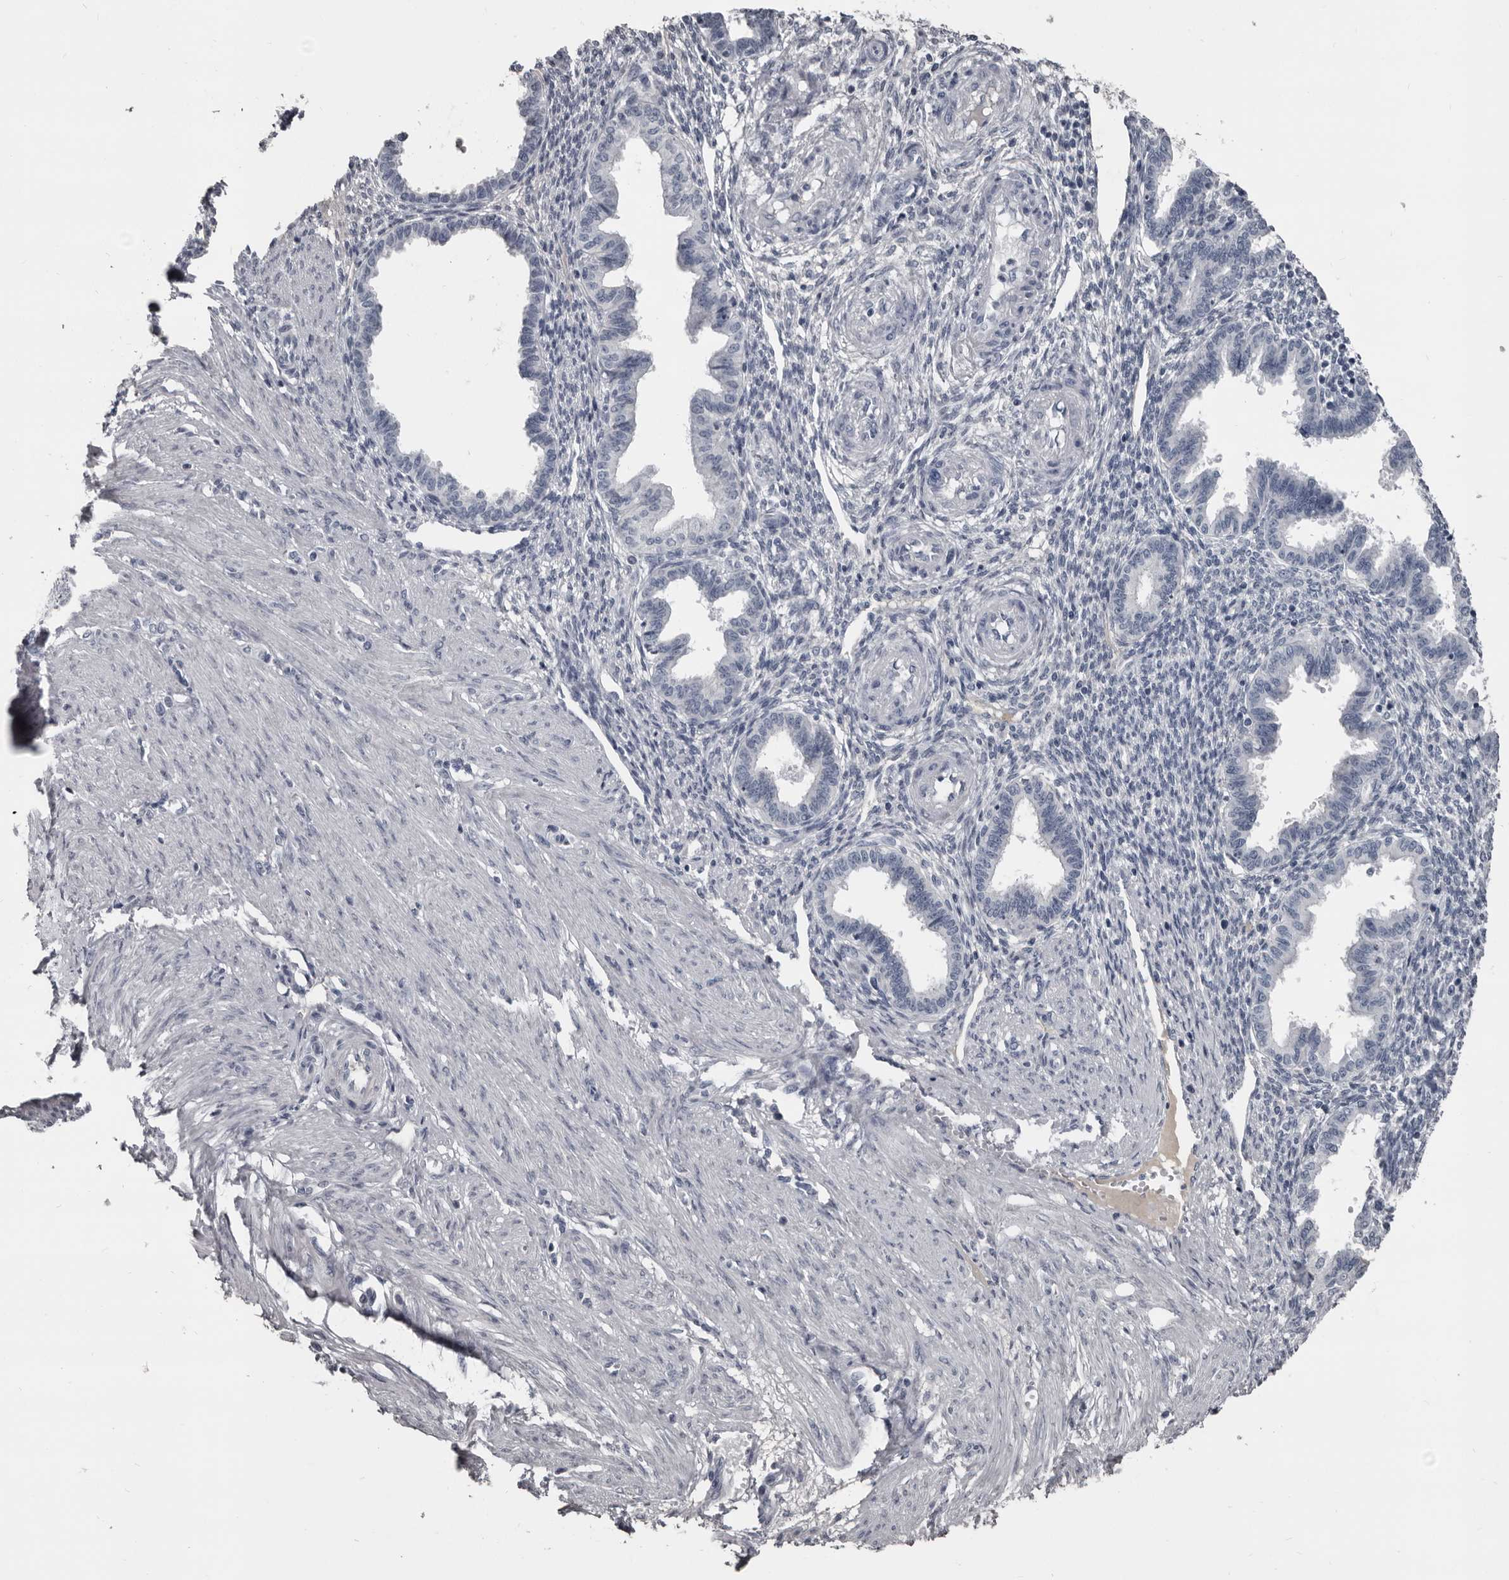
{"staining": {"intensity": "negative", "quantity": "none", "location": "none"}, "tissue": "endometrium", "cell_type": "Cells in endometrial stroma", "image_type": "normal", "snomed": [{"axis": "morphology", "description": "Normal tissue, NOS"}, {"axis": "topography", "description": "Endometrium"}], "caption": "IHC of normal human endometrium shows no positivity in cells in endometrial stroma. (DAB immunohistochemistry visualized using brightfield microscopy, high magnification).", "gene": "GREB1", "patient": {"sex": "female", "age": 33}}